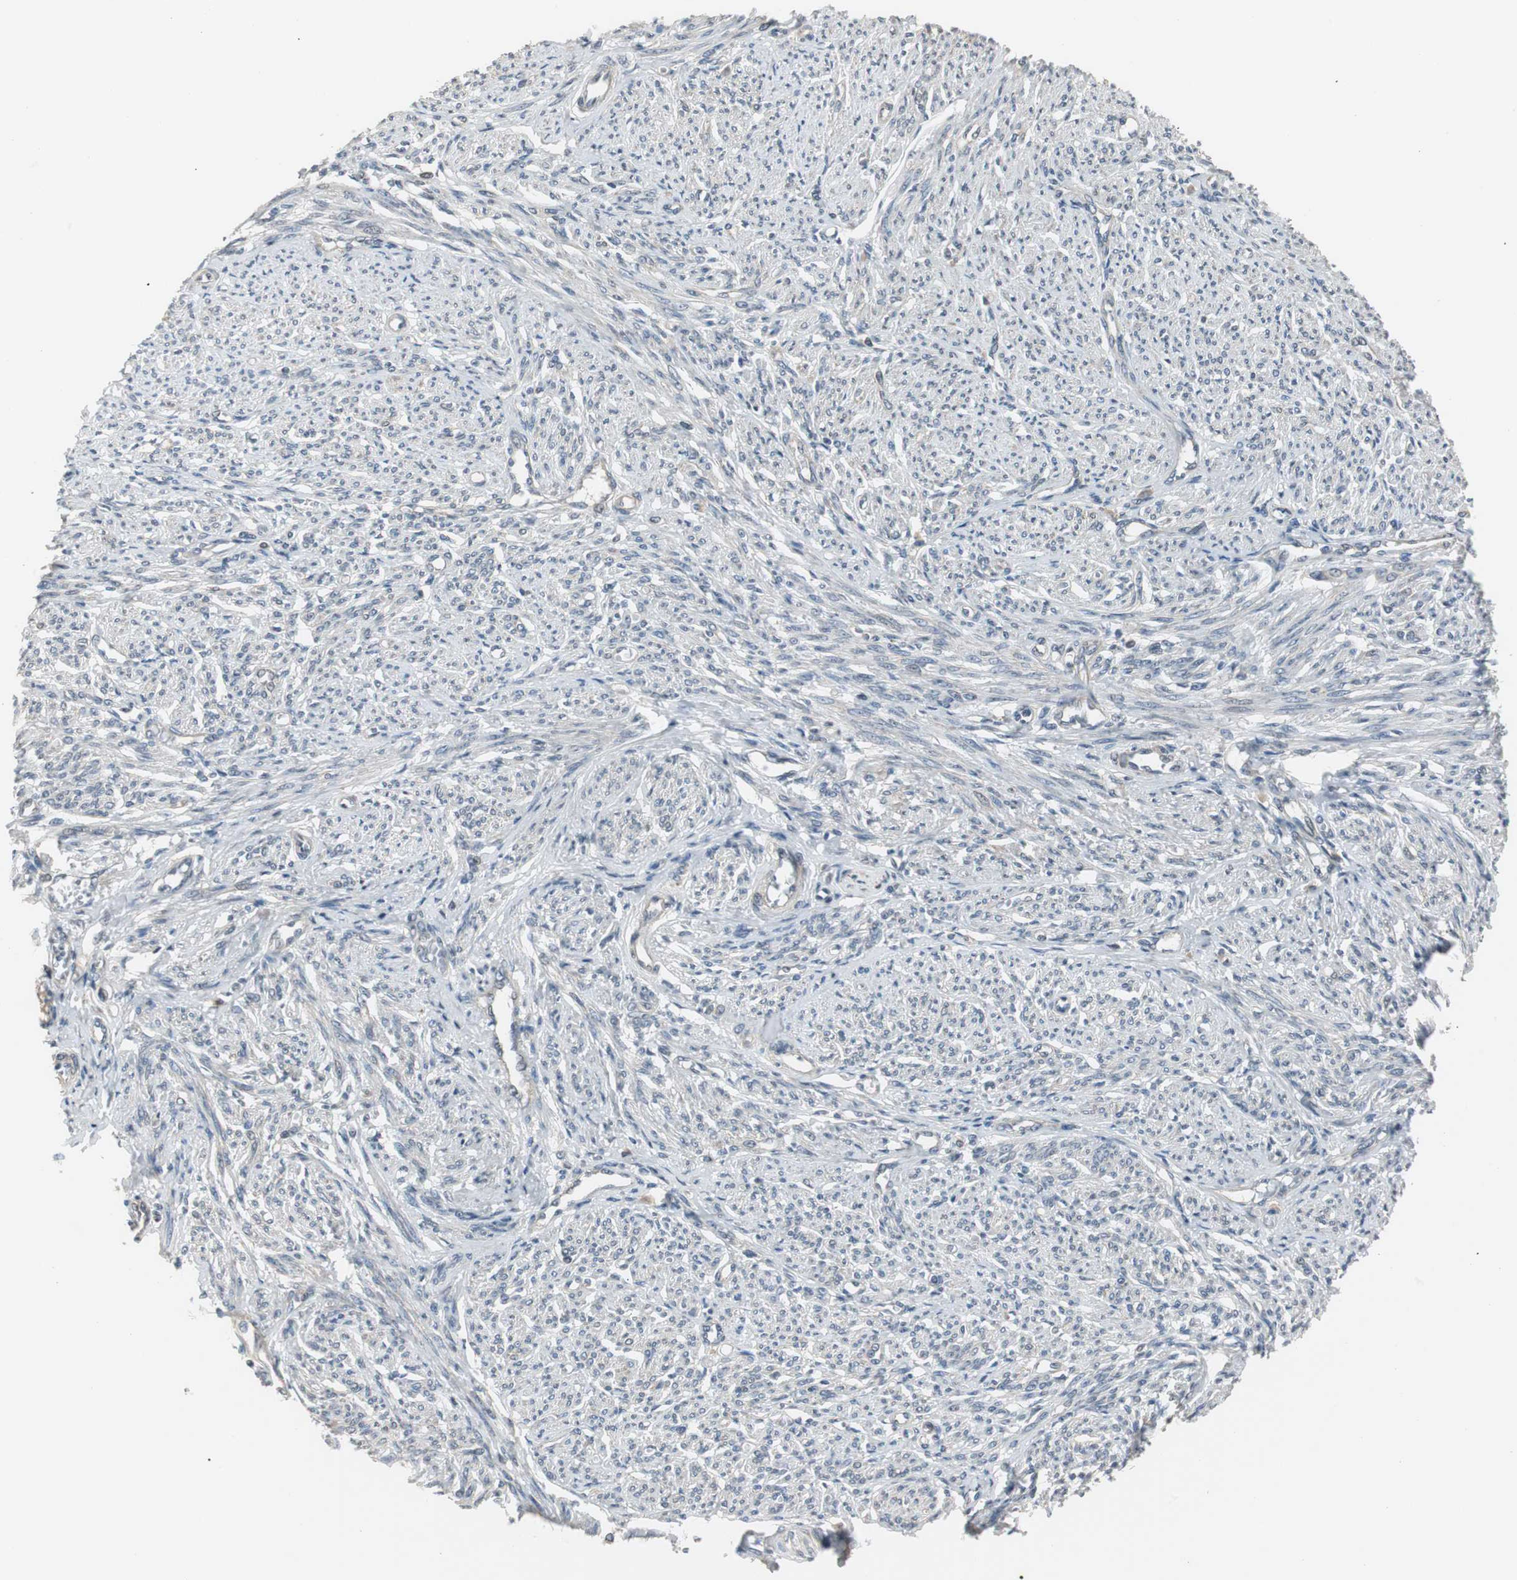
{"staining": {"intensity": "negative", "quantity": "none", "location": "none"}, "tissue": "smooth muscle", "cell_type": "Smooth muscle cells", "image_type": "normal", "snomed": [{"axis": "morphology", "description": "Normal tissue, NOS"}, {"axis": "topography", "description": "Smooth muscle"}], "caption": "IHC photomicrograph of benign smooth muscle stained for a protein (brown), which reveals no expression in smooth muscle cells. (Immunohistochemistry, brightfield microscopy, high magnification).", "gene": "ZMPSTE24", "patient": {"sex": "female", "age": 65}}